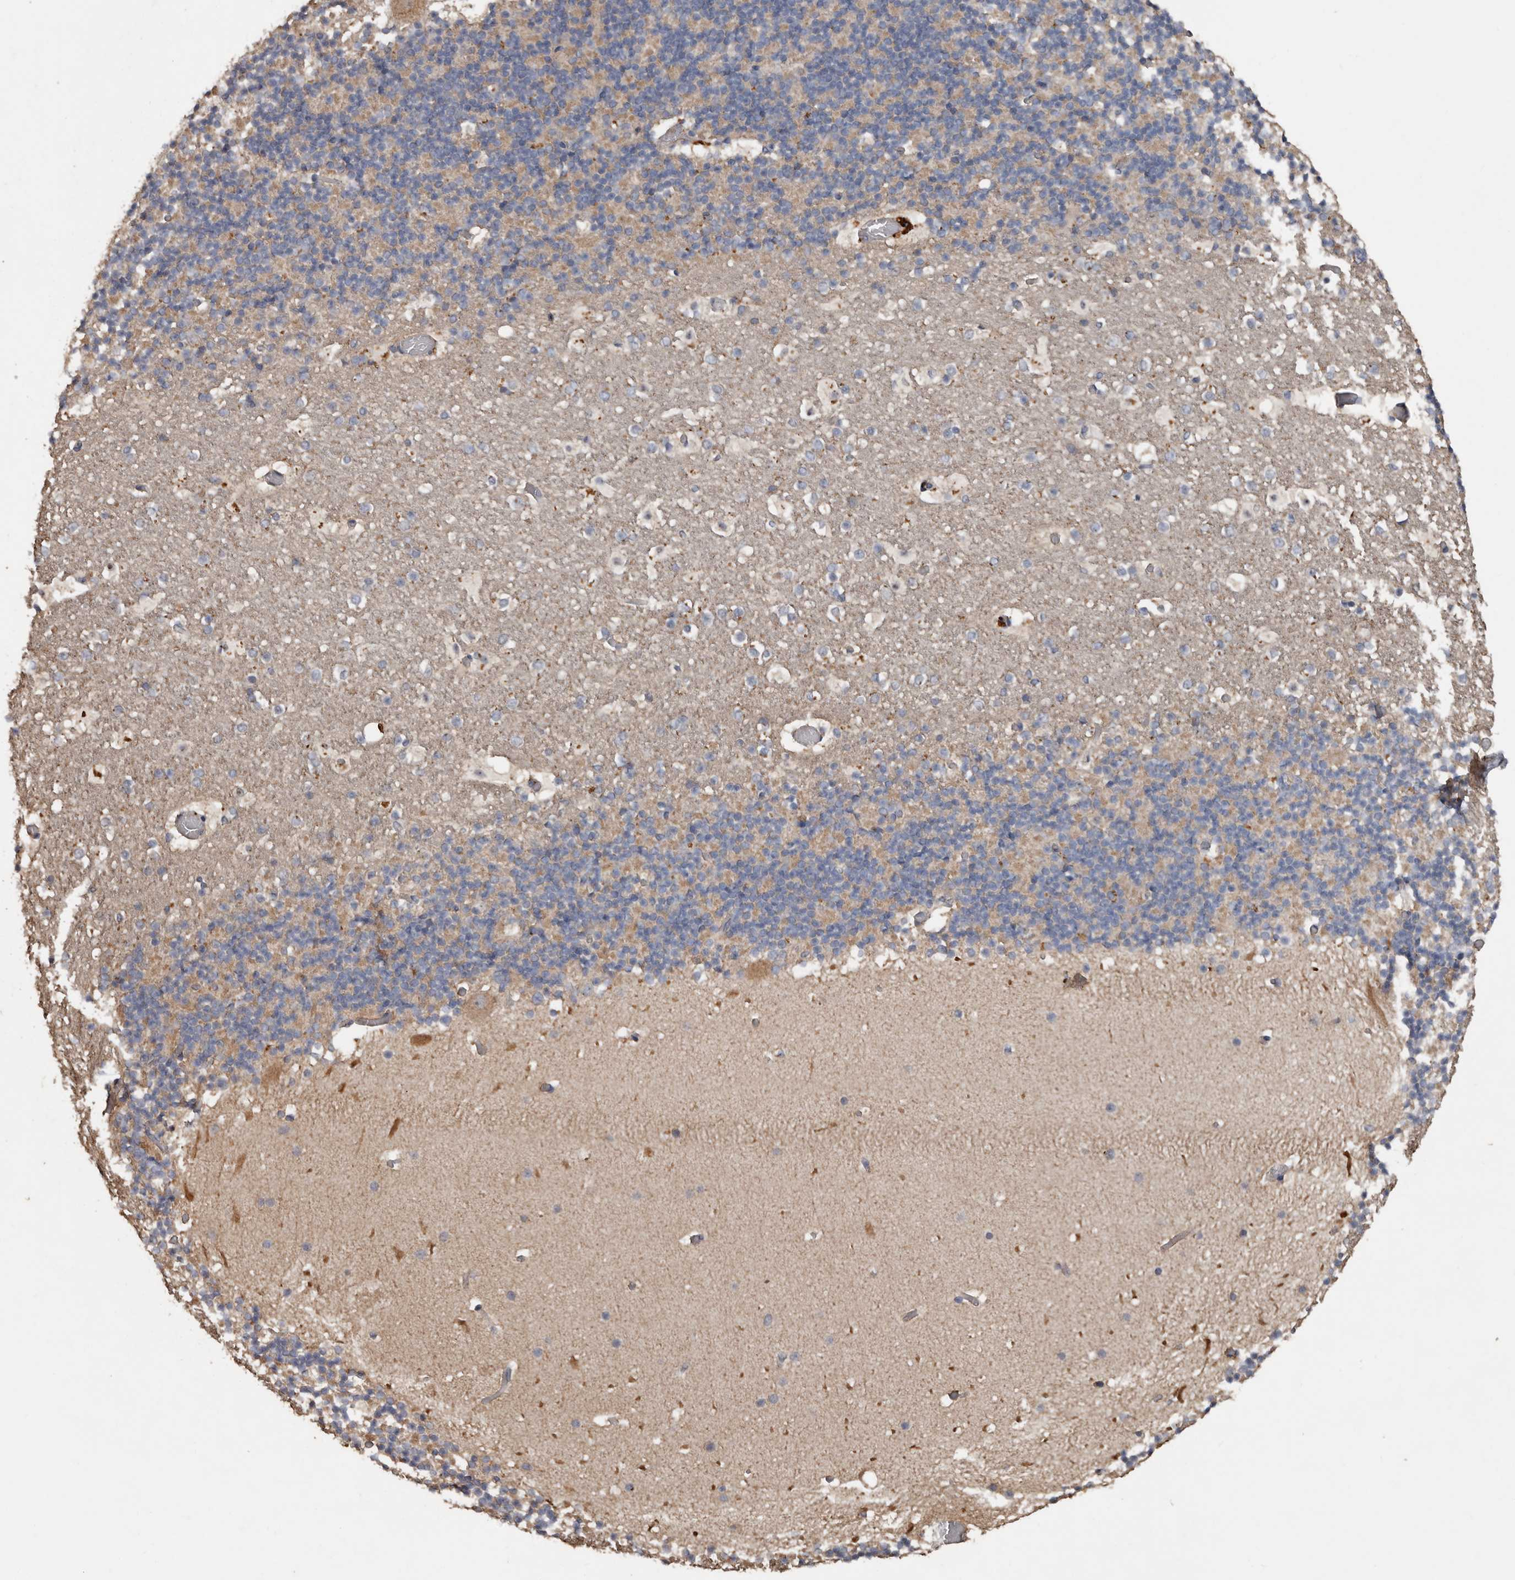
{"staining": {"intensity": "weak", "quantity": "25%-75%", "location": "cytoplasmic/membranous"}, "tissue": "cerebellum", "cell_type": "Cells in granular layer", "image_type": "normal", "snomed": [{"axis": "morphology", "description": "Normal tissue, NOS"}, {"axis": "topography", "description": "Cerebellum"}], "caption": "Immunohistochemistry image of unremarkable human cerebellum stained for a protein (brown), which reveals low levels of weak cytoplasmic/membranous staining in approximately 25%-75% of cells in granular layer.", "gene": "HYAL4", "patient": {"sex": "male", "age": 57}}